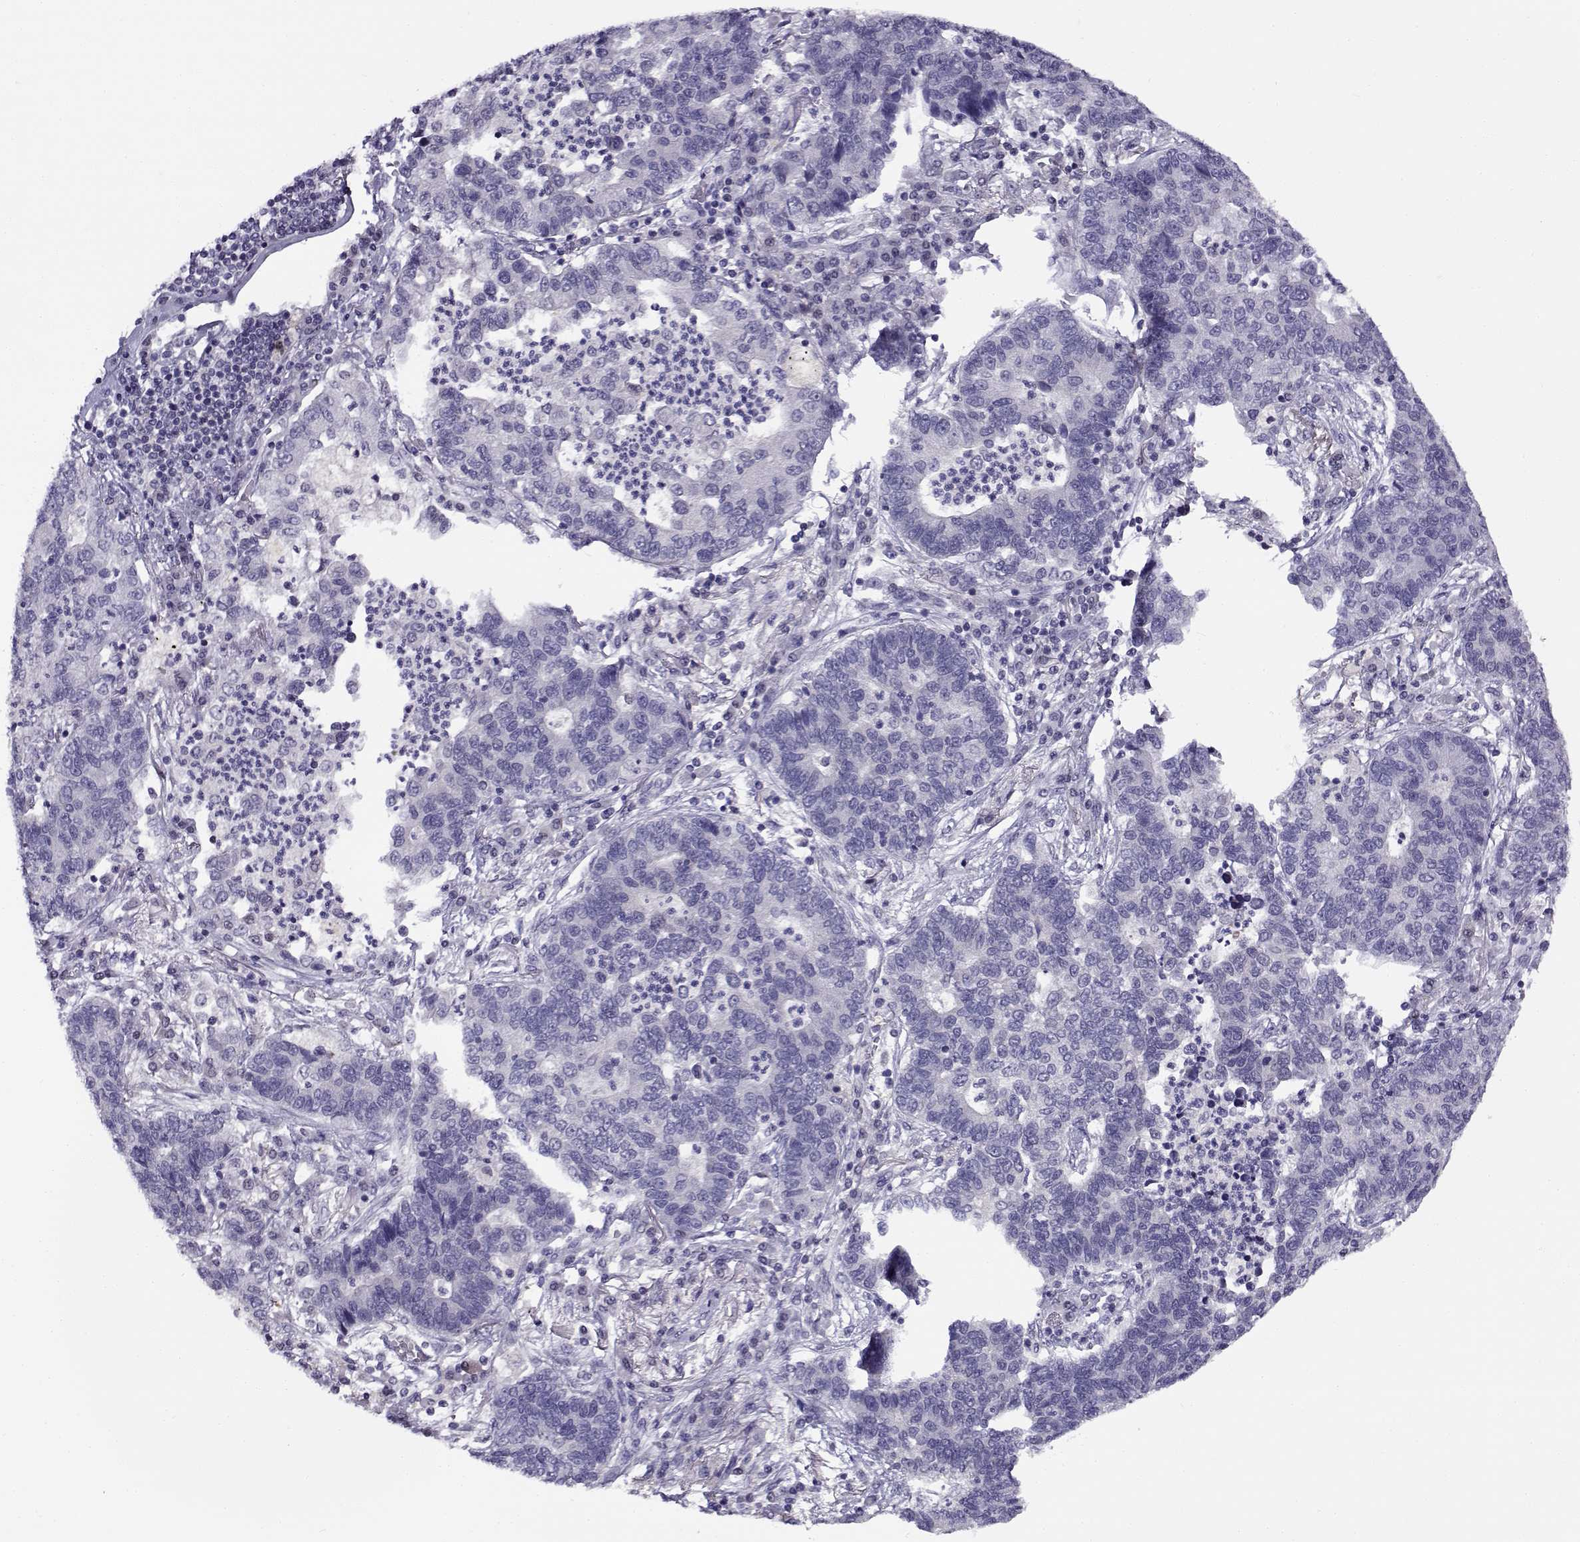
{"staining": {"intensity": "negative", "quantity": "none", "location": "none"}, "tissue": "lung cancer", "cell_type": "Tumor cells", "image_type": "cancer", "snomed": [{"axis": "morphology", "description": "Adenocarcinoma, NOS"}, {"axis": "topography", "description": "Lung"}], "caption": "Protein analysis of lung adenocarcinoma exhibits no significant positivity in tumor cells.", "gene": "FEZF1", "patient": {"sex": "female", "age": 57}}